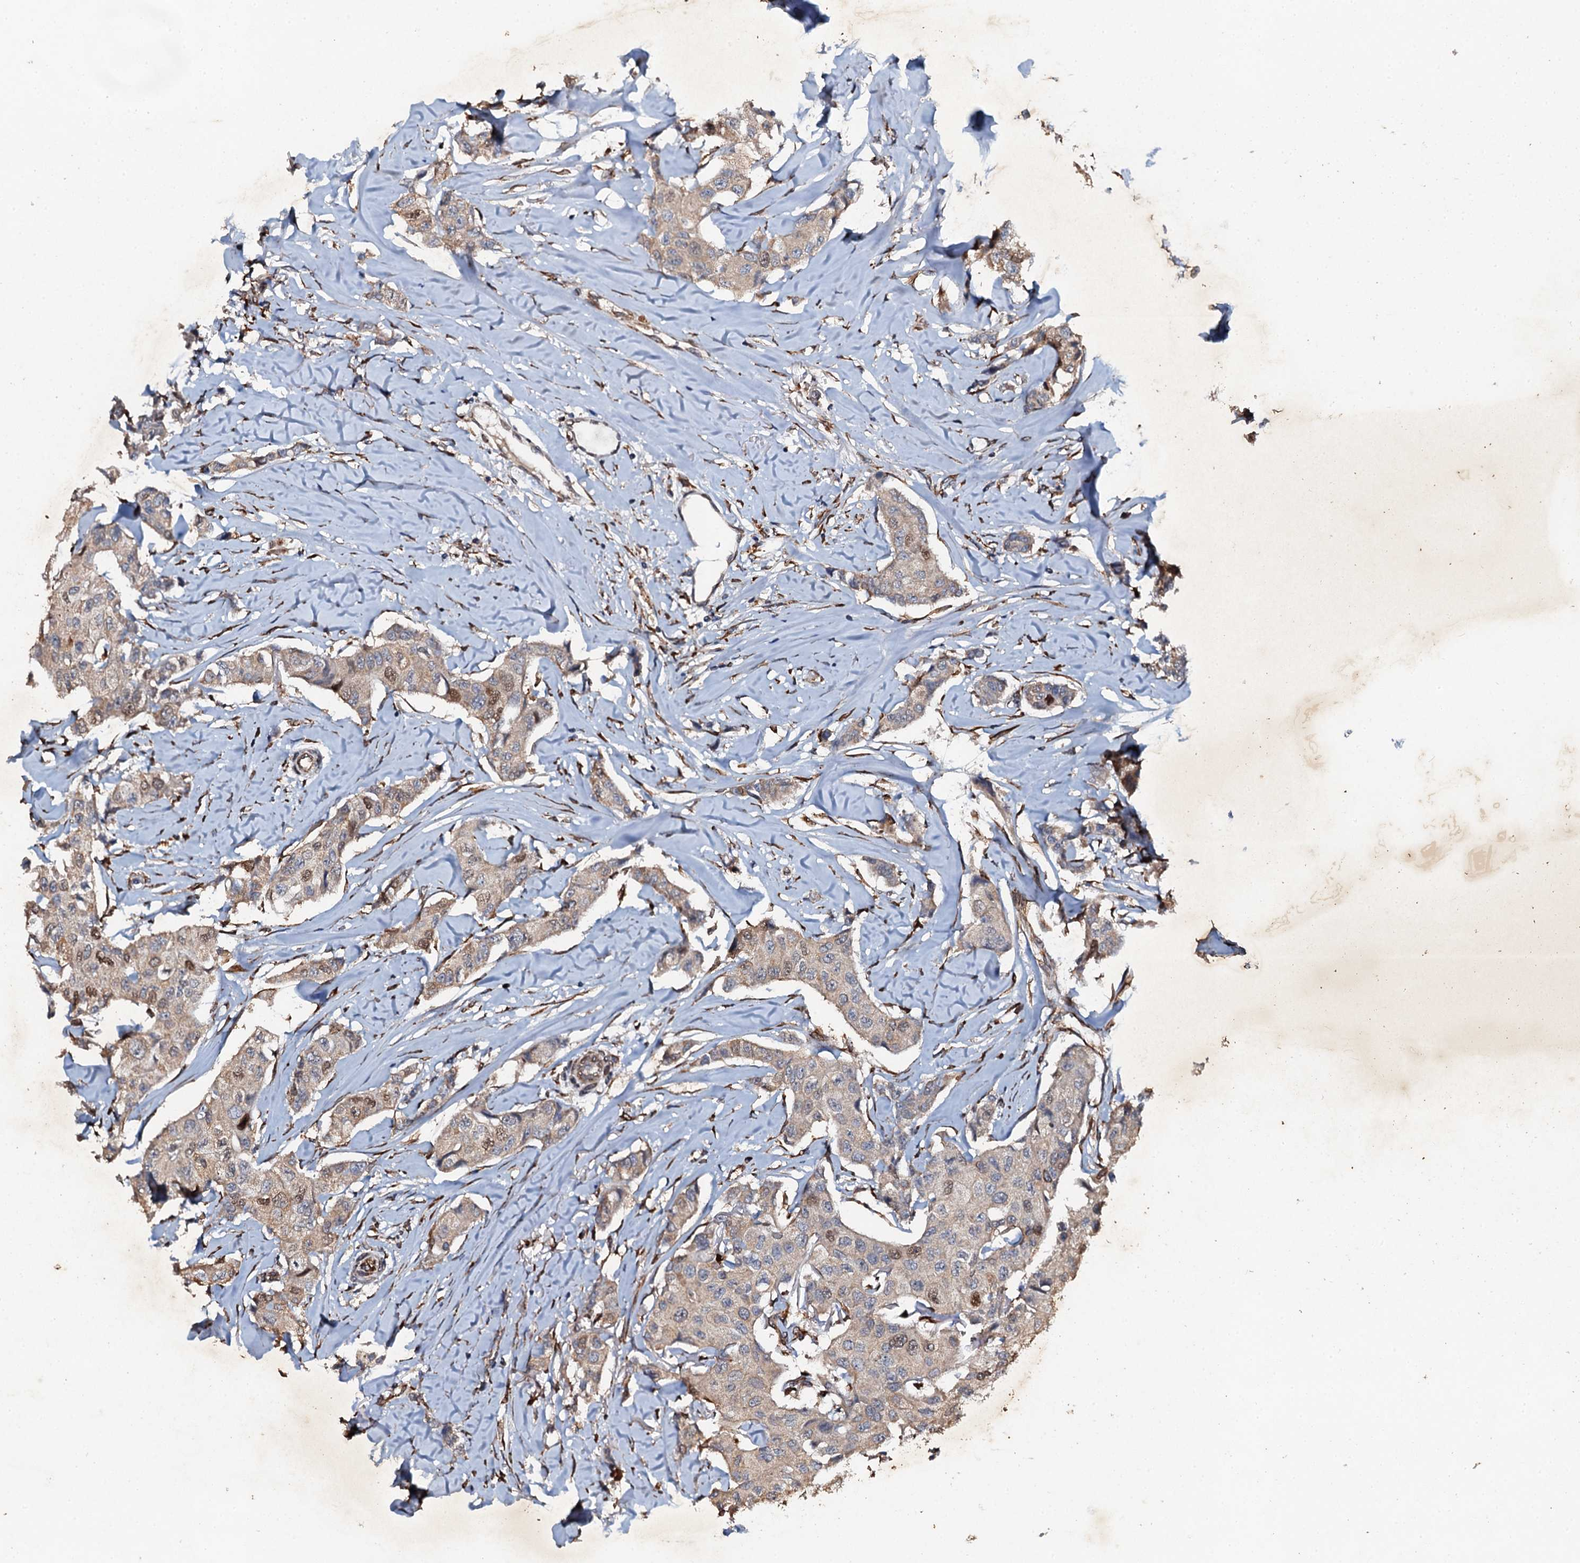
{"staining": {"intensity": "moderate", "quantity": "<25%", "location": "cytoplasmic/membranous,nuclear"}, "tissue": "breast cancer", "cell_type": "Tumor cells", "image_type": "cancer", "snomed": [{"axis": "morphology", "description": "Duct carcinoma"}, {"axis": "topography", "description": "Breast"}], "caption": "Protein staining by immunohistochemistry exhibits moderate cytoplasmic/membranous and nuclear staining in approximately <25% of tumor cells in breast cancer.", "gene": "ADAMTS10", "patient": {"sex": "female", "age": 80}}